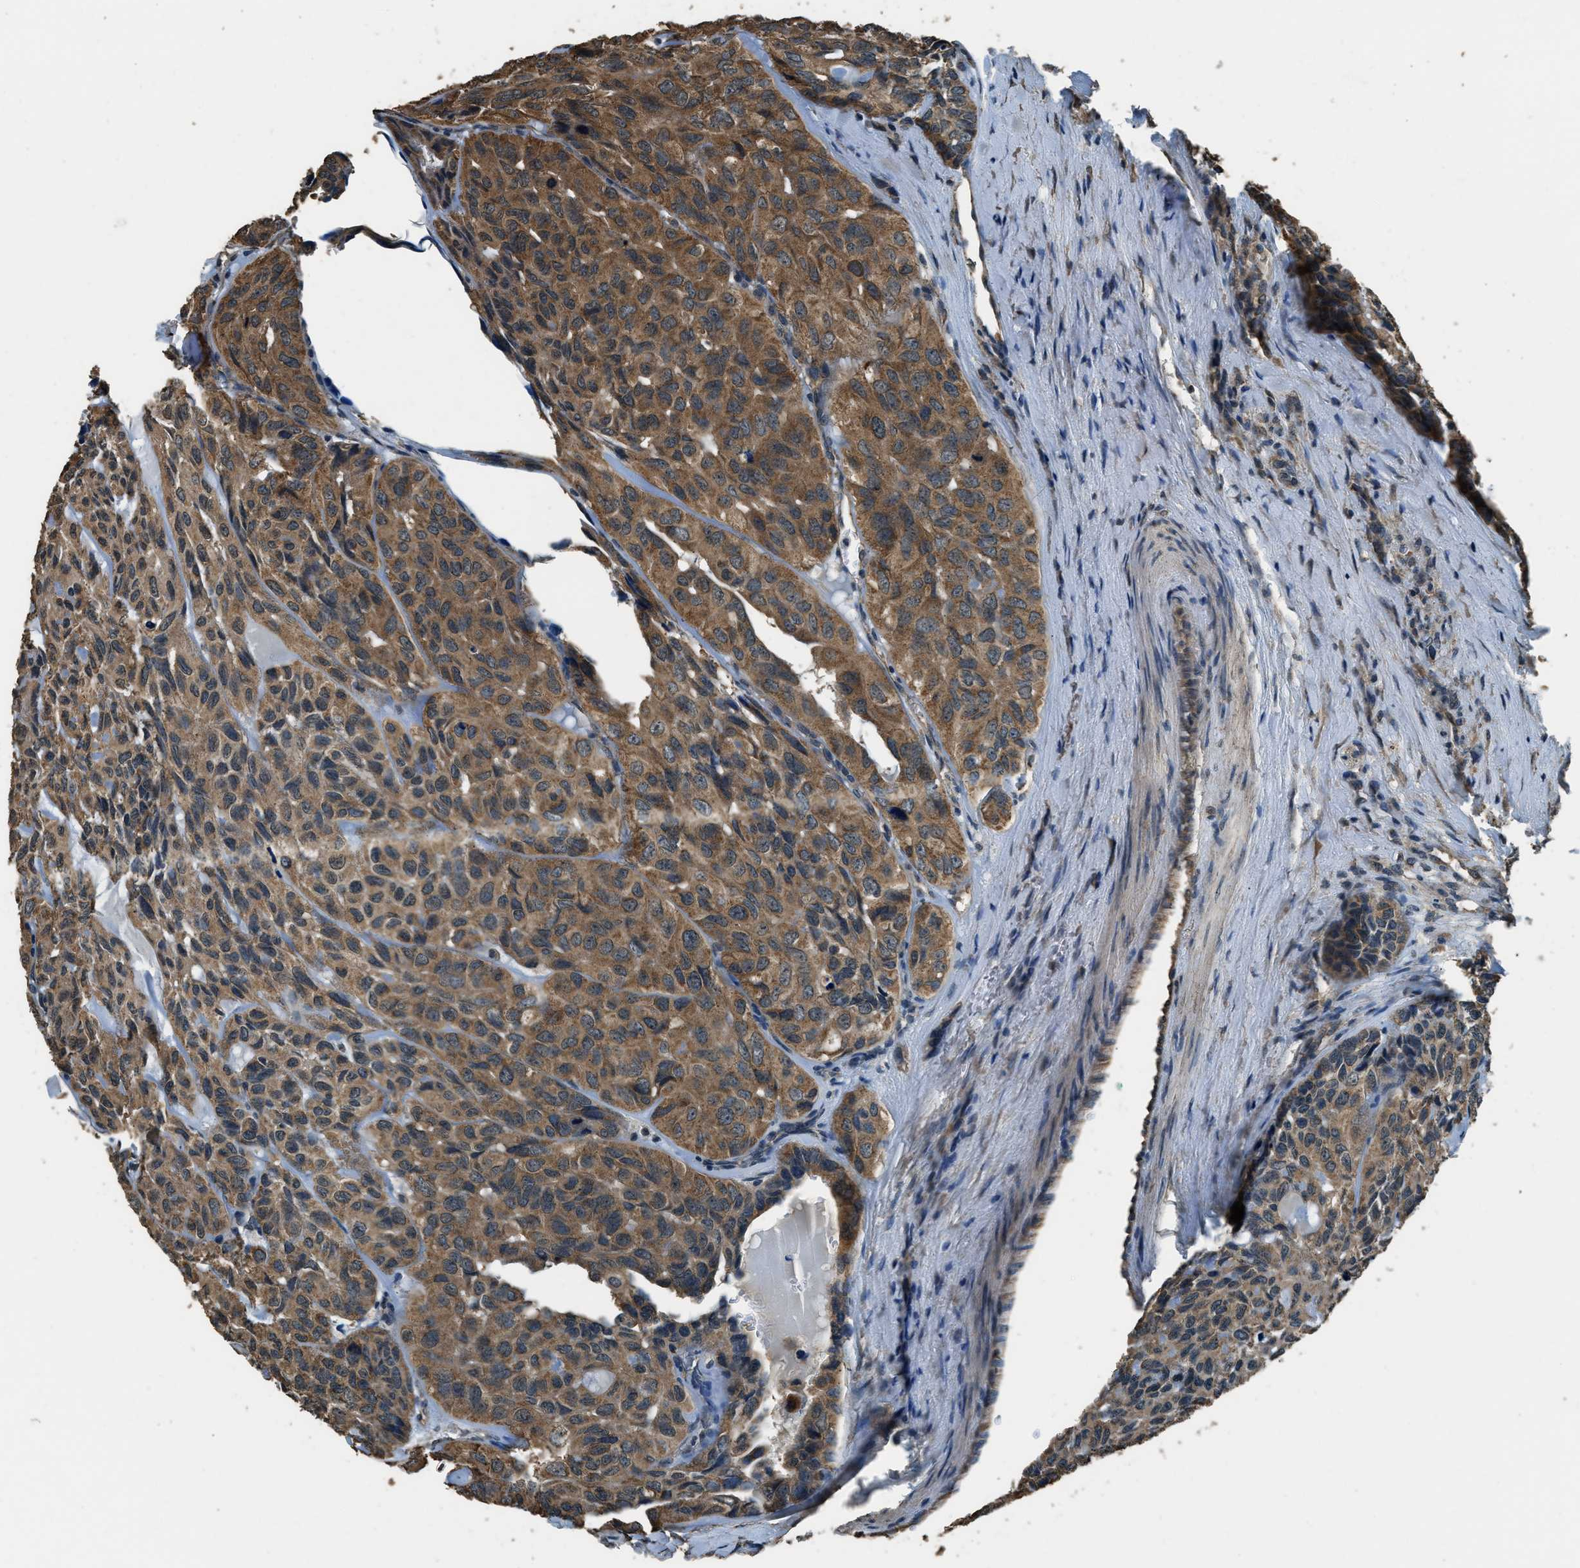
{"staining": {"intensity": "moderate", "quantity": ">75%", "location": "cytoplasmic/membranous"}, "tissue": "head and neck cancer", "cell_type": "Tumor cells", "image_type": "cancer", "snomed": [{"axis": "morphology", "description": "Adenocarcinoma, NOS"}, {"axis": "topography", "description": "Salivary gland, NOS"}, {"axis": "topography", "description": "Head-Neck"}], "caption": "High-magnification brightfield microscopy of head and neck adenocarcinoma stained with DAB (3,3'-diaminobenzidine) (brown) and counterstained with hematoxylin (blue). tumor cells exhibit moderate cytoplasmic/membranous expression is seen in approximately>75% of cells.", "gene": "SALL3", "patient": {"sex": "female", "age": 76}}